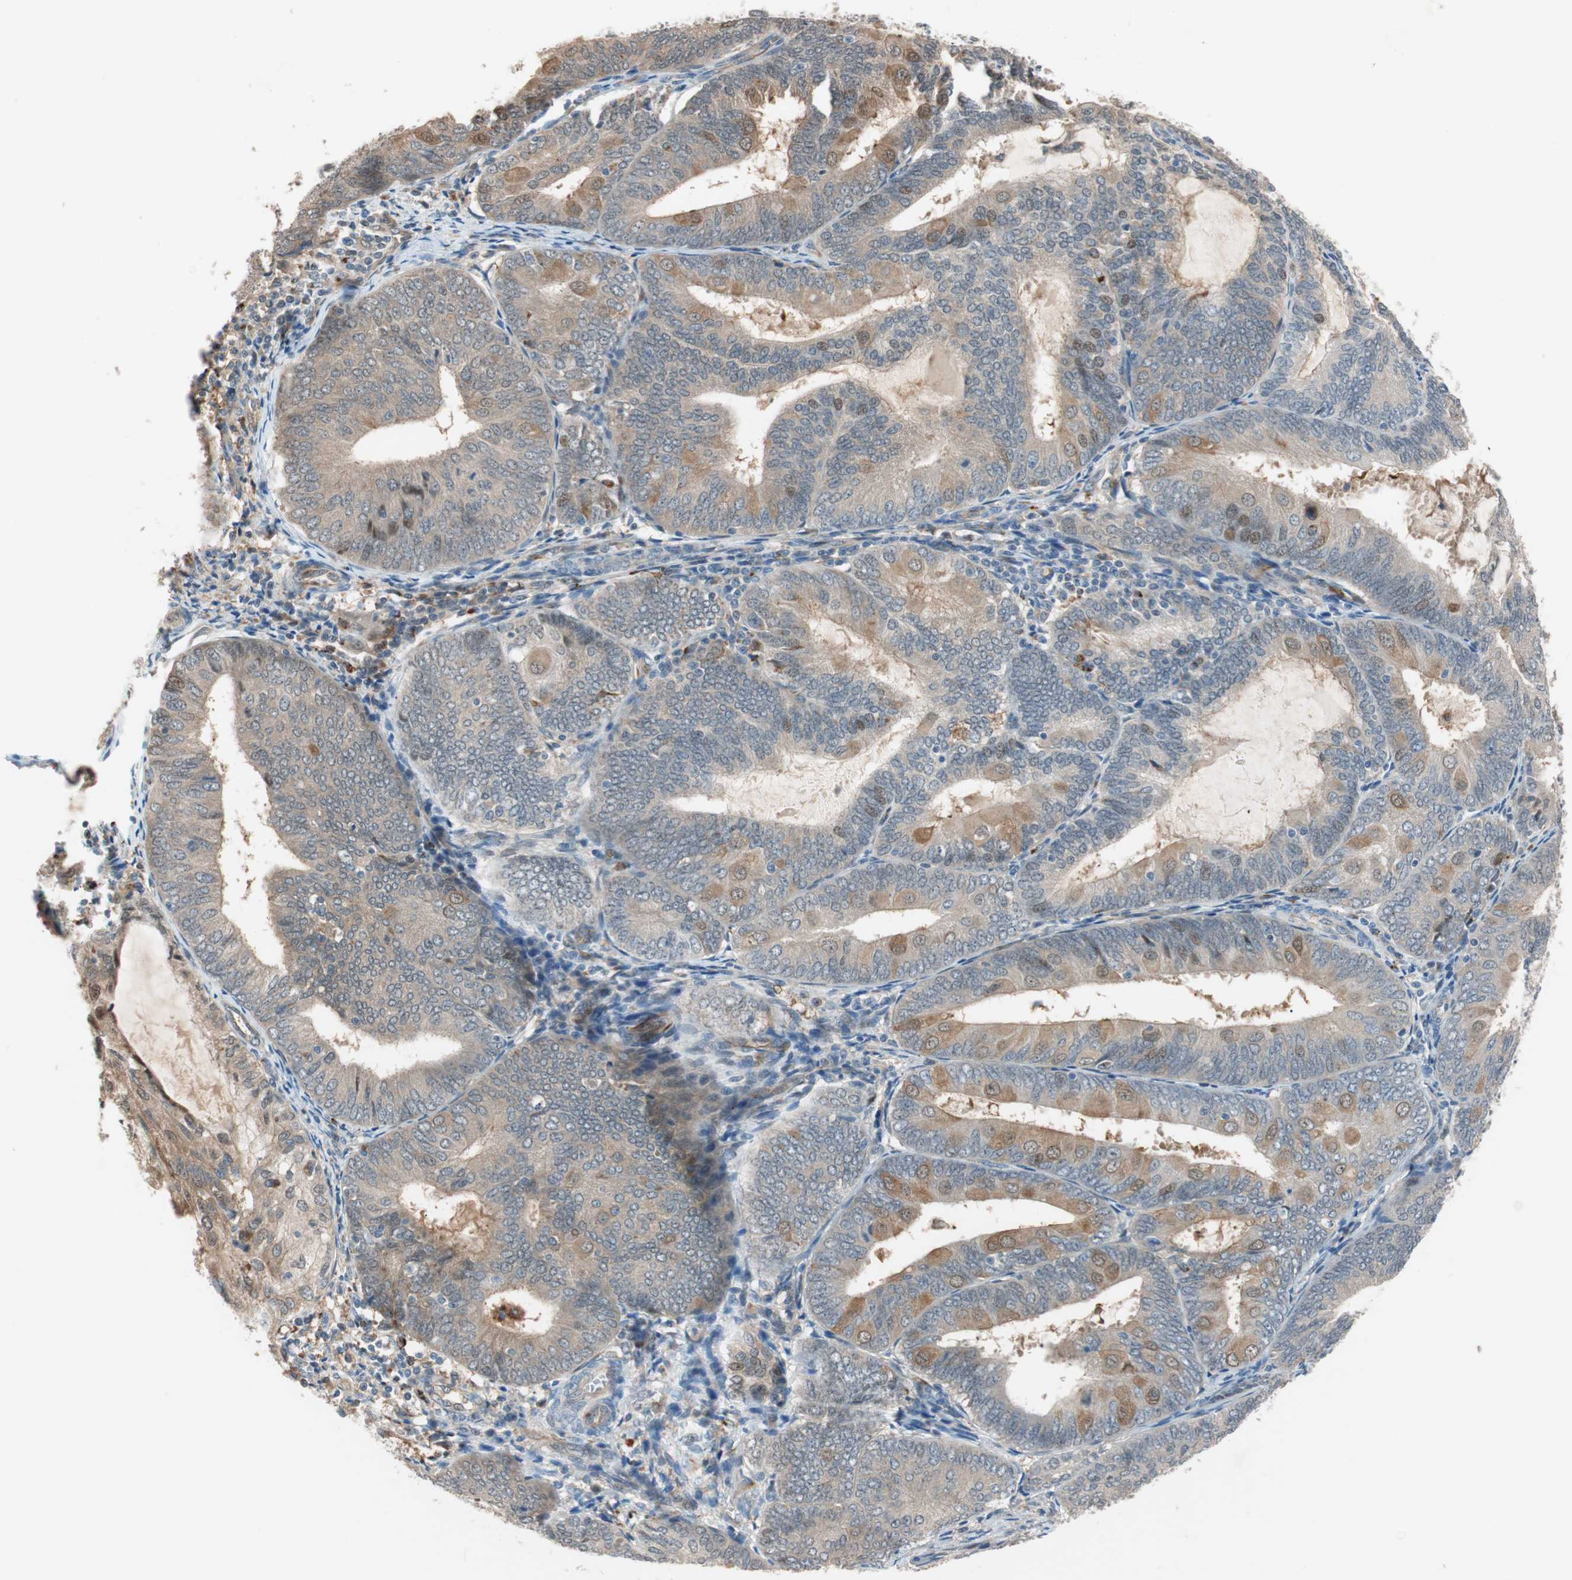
{"staining": {"intensity": "moderate", "quantity": "<25%", "location": "cytoplasmic/membranous"}, "tissue": "endometrial cancer", "cell_type": "Tumor cells", "image_type": "cancer", "snomed": [{"axis": "morphology", "description": "Adenocarcinoma, NOS"}, {"axis": "topography", "description": "Endometrium"}], "caption": "Protein analysis of endometrial cancer tissue demonstrates moderate cytoplasmic/membranous expression in about <25% of tumor cells.", "gene": "PIK3R3", "patient": {"sex": "female", "age": 81}}